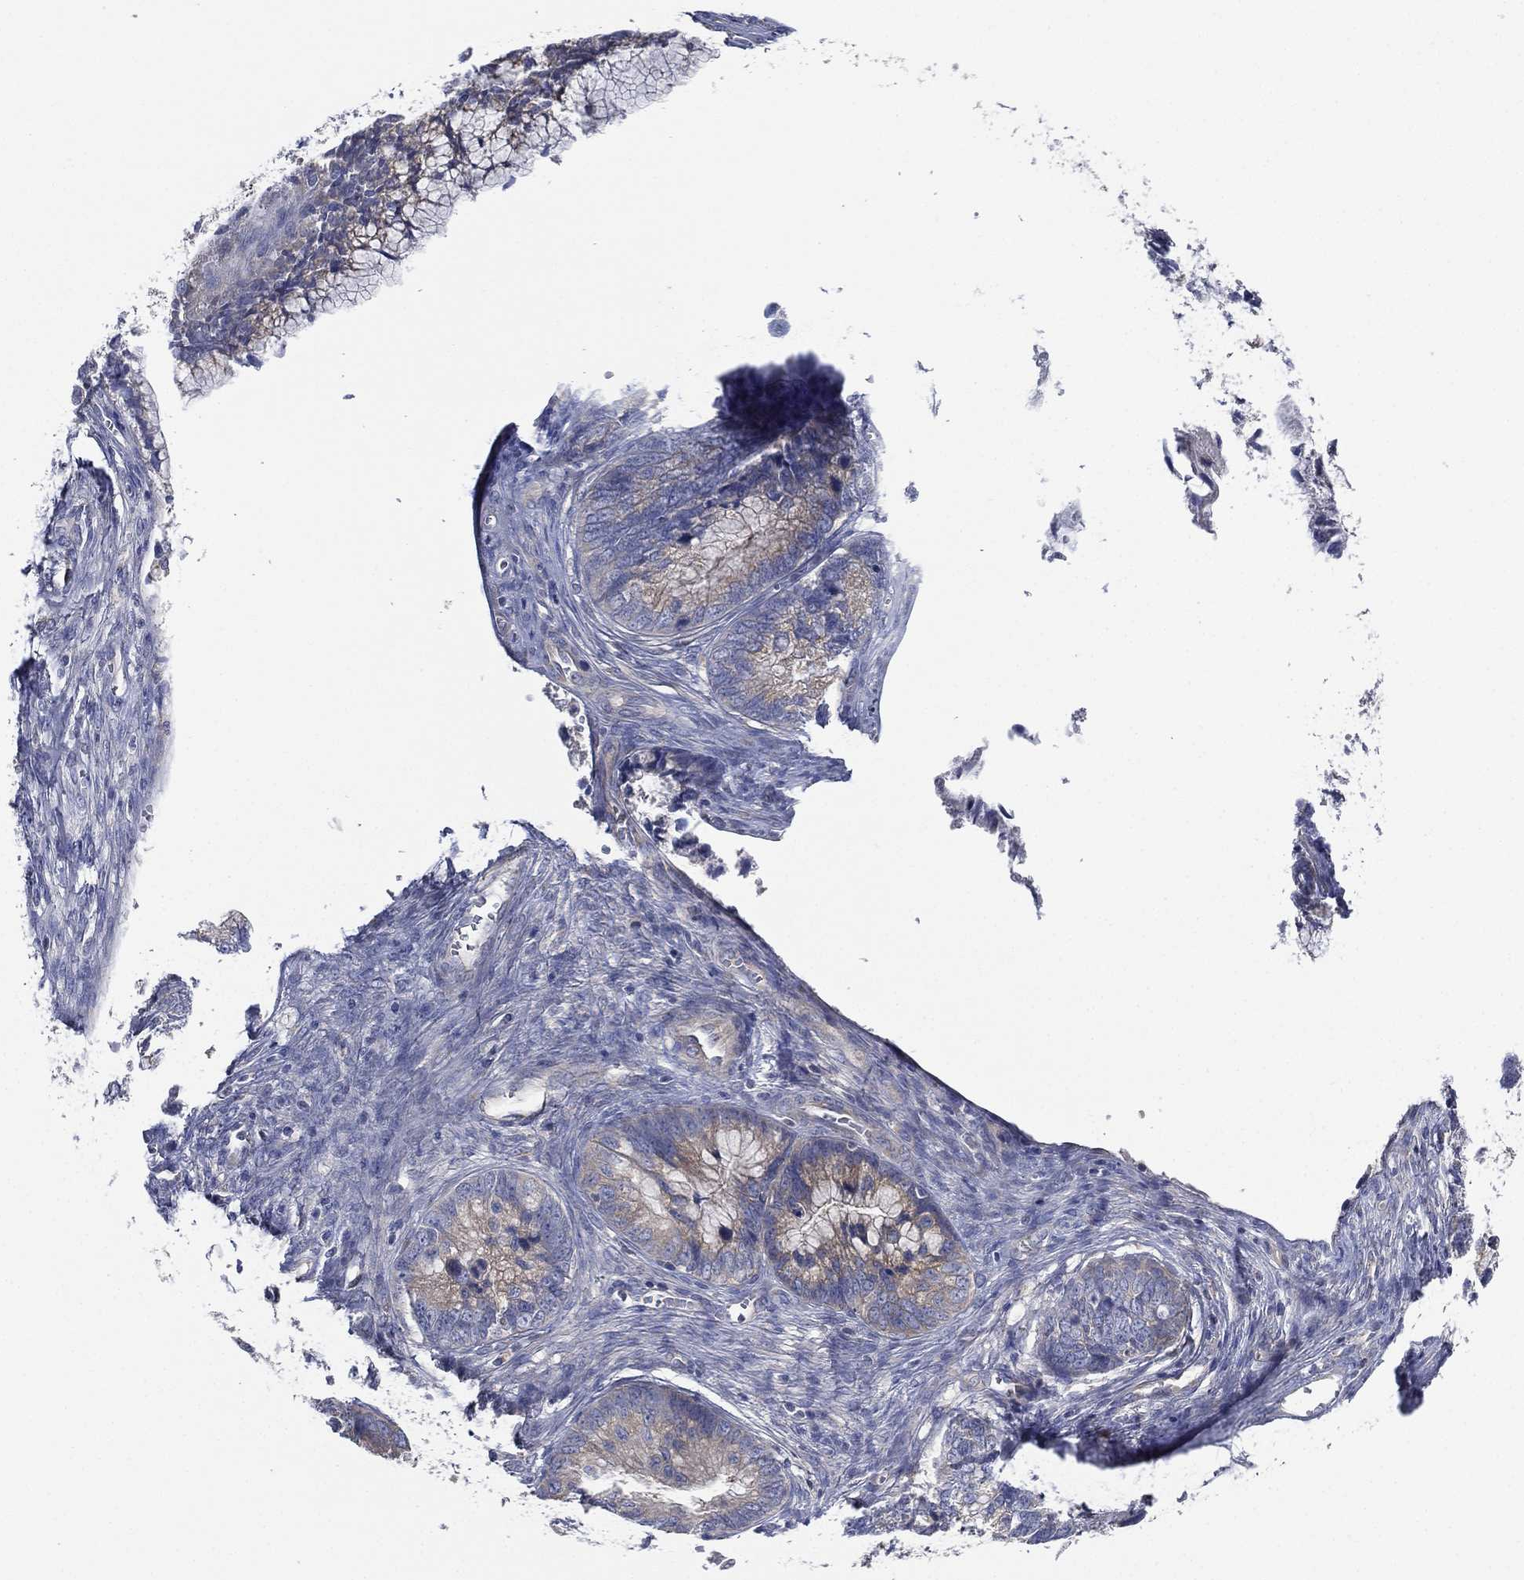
{"staining": {"intensity": "weak", "quantity": "<25%", "location": "cytoplasmic/membranous"}, "tissue": "cervical cancer", "cell_type": "Tumor cells", "image_type": "cancer", "snomed": [{"axis": "morphology", "description": "Adenocarcinoma, NOS"}, {"axis": "topography", "description": "Cervix"}], "caption": "IHC micrograph of neoplastic tissue: cervical cancer (adenocarcinoma) stained with DAB (3,3'-diaminobenzidine) demonstrates no significant protein expression in tumor cells.", "gene": "ATP8A2", "patient": {"sex": "female", "age": 44}}